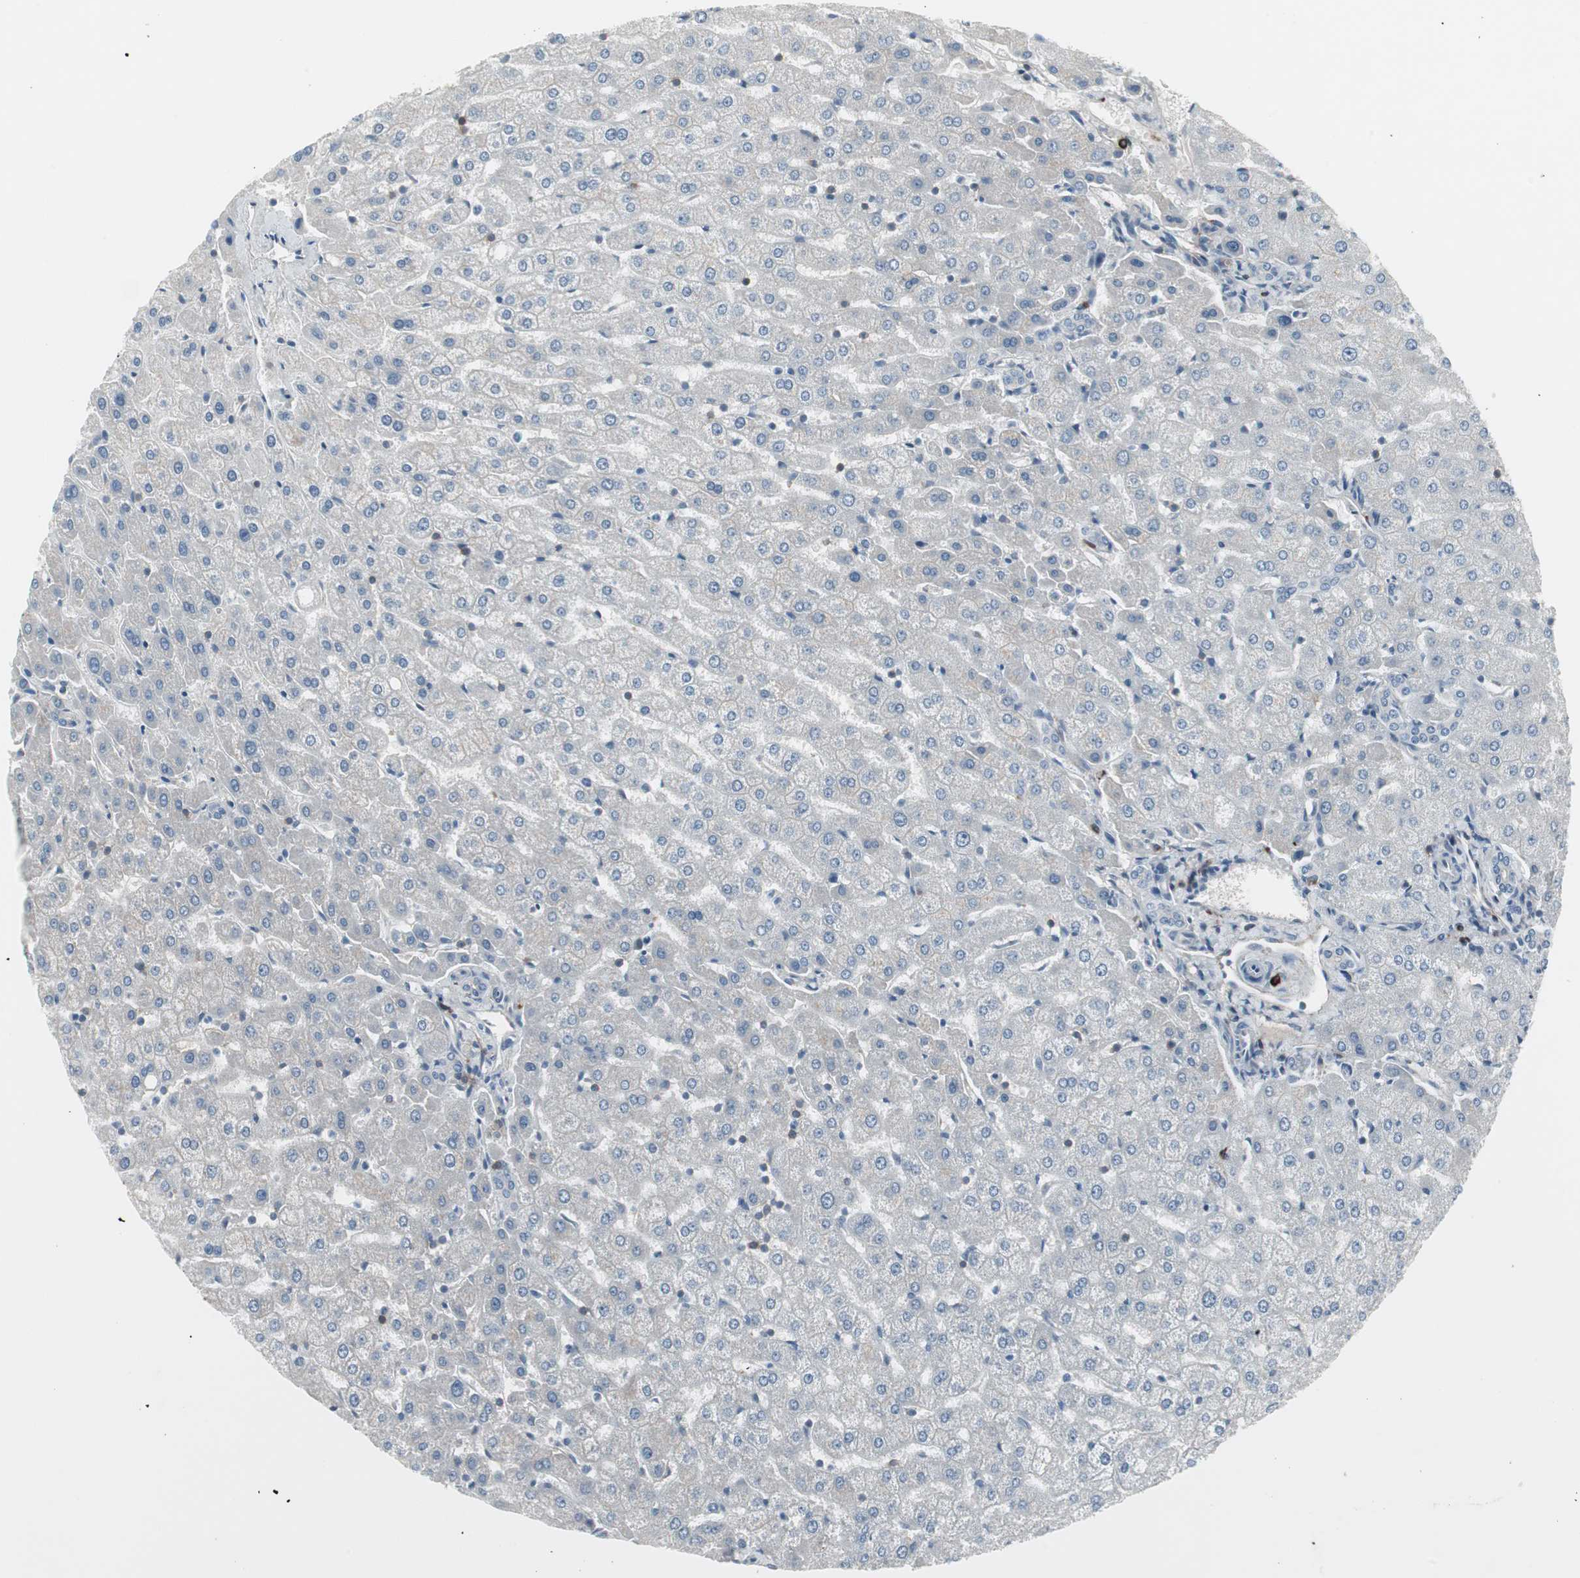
{"staining": {"intensity": "negative", "quantity": "none", "location": "none"}, "tissue": "liver", "cell_type": "Cholangiocytes", "image_type": "normal", "snomed": [{"axis": "morphology", "description": "Normal tissue, NOS"}, {"axis": "morphology", "description": "Fibrosis, NOS"}, {"axis": "topography", "description": "Liver"}], "caption": "High magnification brightfield microscopy of unremarkable liver stained with DAB (3,3'-diaminobenzidine) (brown) and counterstained with hematoxylin (blue): cholangiocytes show no significant positivity.", "gene": "ZSCAN32", "patient": {"sex": "female", "age": 29}}